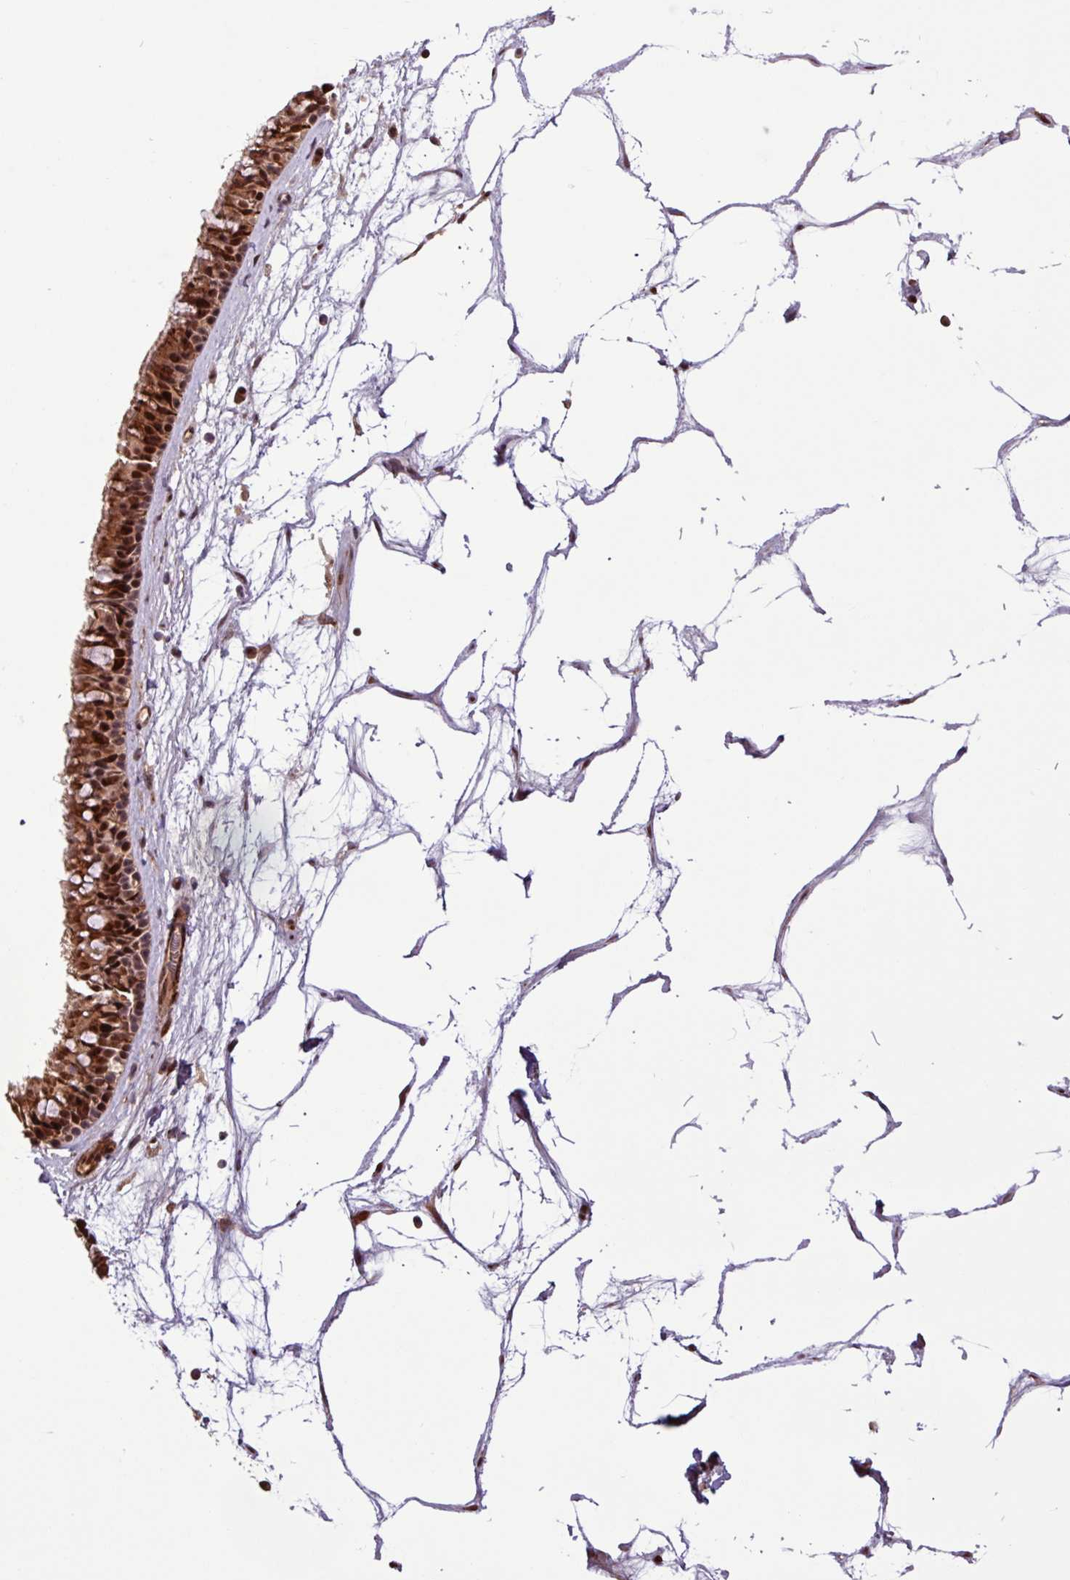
{"staining": {"intensity": "strong", "quantity": ">75%", "location": "cytoplasmic/membranous,nuclear"}, "tissue": "nasopharynx", "cell_type": "Respiratory epithelial cells", "image_type": "normal", "snomed": [{"axis": "morphology", "description": "Normal tissue, NOS"}, {"axis": "topography", "description": "Nasopharynx"}], "caption": "Brown immunohistochemical staining in unremarkable nasopharynx demonstrates strong cytoplasmic/membranous,nuclear expression in about >75% of respiratory epithelial cells. (IHC, brightfield microscopy, high magnification).", "gene": "SLC22A24", "patient": {"sex": "male", "age": 64}}